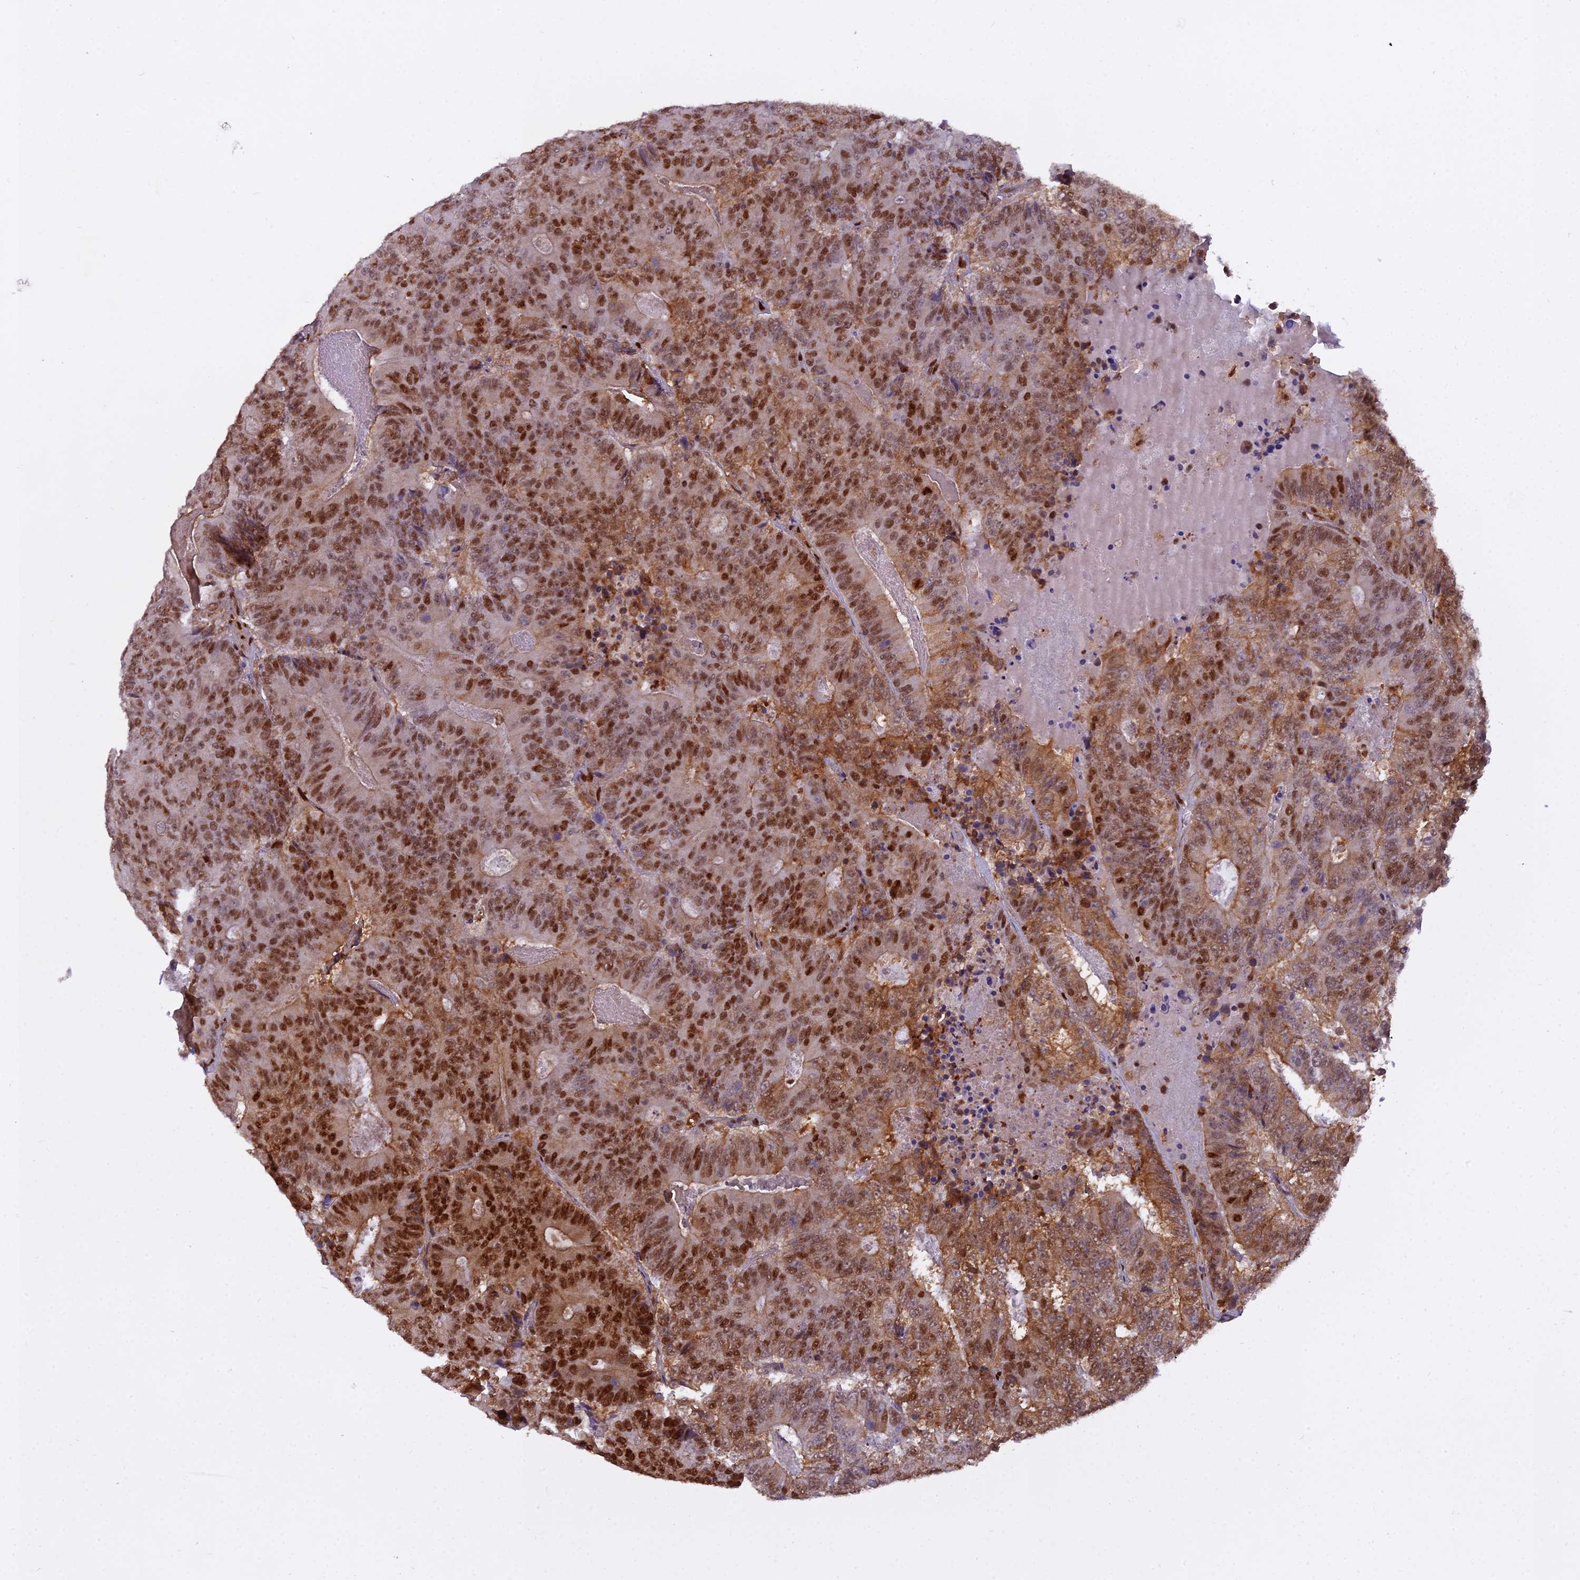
{"staining": {"intensity": "strong", "quantity": ">75%", "location": "cytoplasmic/membranous,nuclear"}, "tissue": "colorectal cancer", "cell_type": "Tumor cells", "image_type": "cancer", "snomed": [{"axis": "morphology", "description": "Adenocarcinoma, NOS"}, {"axis": "topography", "description": "Colon"}], "caption": "Immunohistochemical staining of human adenocarcinoma (colorectal) displays strong cytoplasmic/membranous and nuclear protein staining in about >75% of tumor cells. The protein of interest is shown in brown color, while the nuclei are stained blue.", "gene": "NPEPL1", "patient": {"sex": "male", "age": 83}}